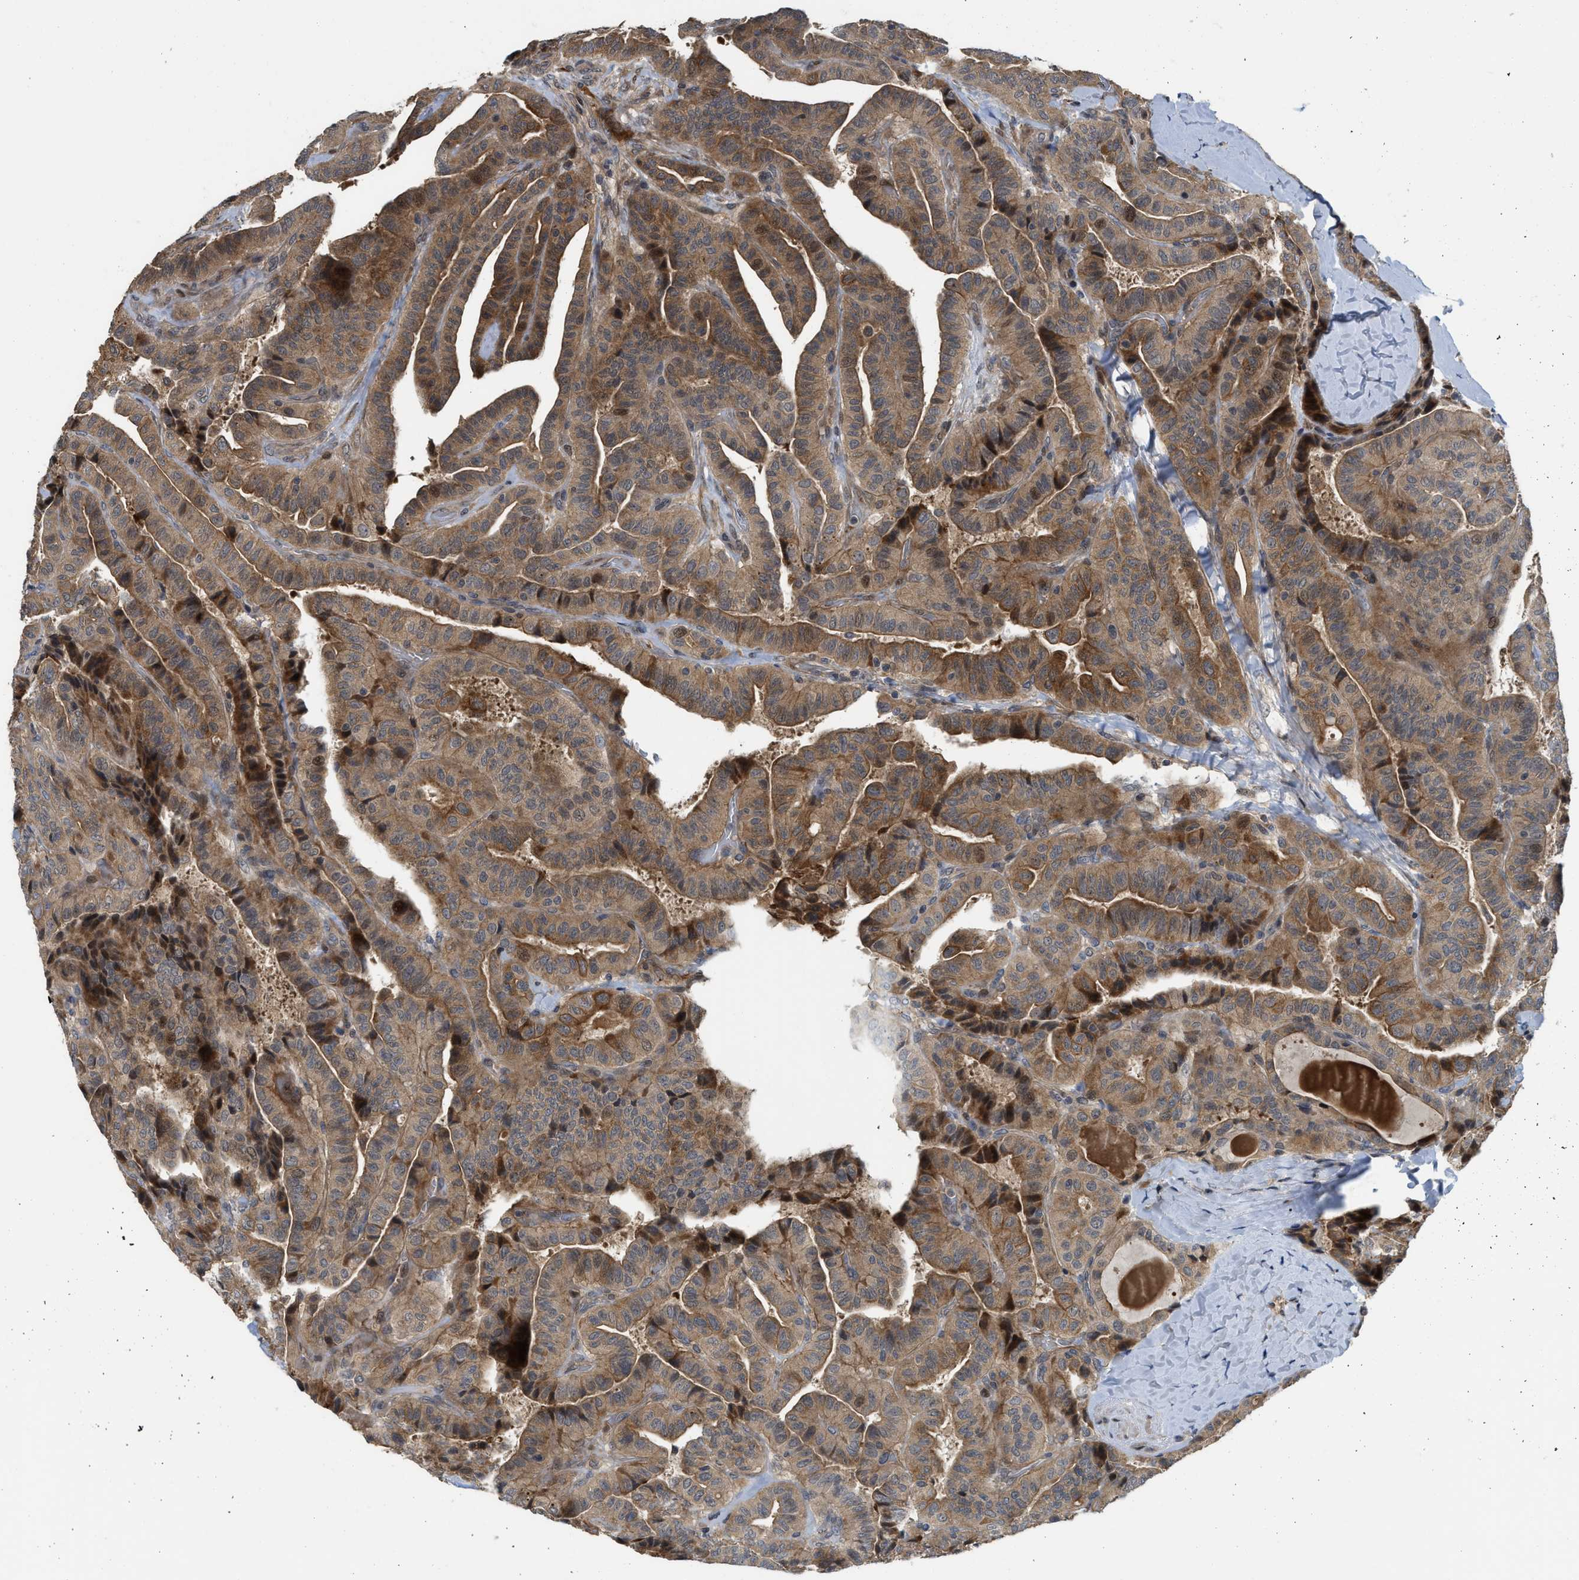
{"staining": {"intensity": "moderate", "quantity": ">75%", "location": "cytoplasmic/membranous"}, "tissue": "thyroid cancer", "cell_type": "Tumor cells", "image_type": "cancer", "snomed": [{"axis": "morphology", "description": "Papillary adenocarcinoma, NOS"}, {"axis": "topography", "description": "Thyroid gland"}], "caption": "A brown stain labels moderate cytoplasmic/membranous staining of a protein in thyroid cancer tumor cells. (Stains: DAB (3,3'-diaminobenzidine) in brown, nuclei in blue, Microscopy: brightfield microscopy at high magnification).", "gene": "DNAJC28", "patient": {"sex": "male", "age": 77}}